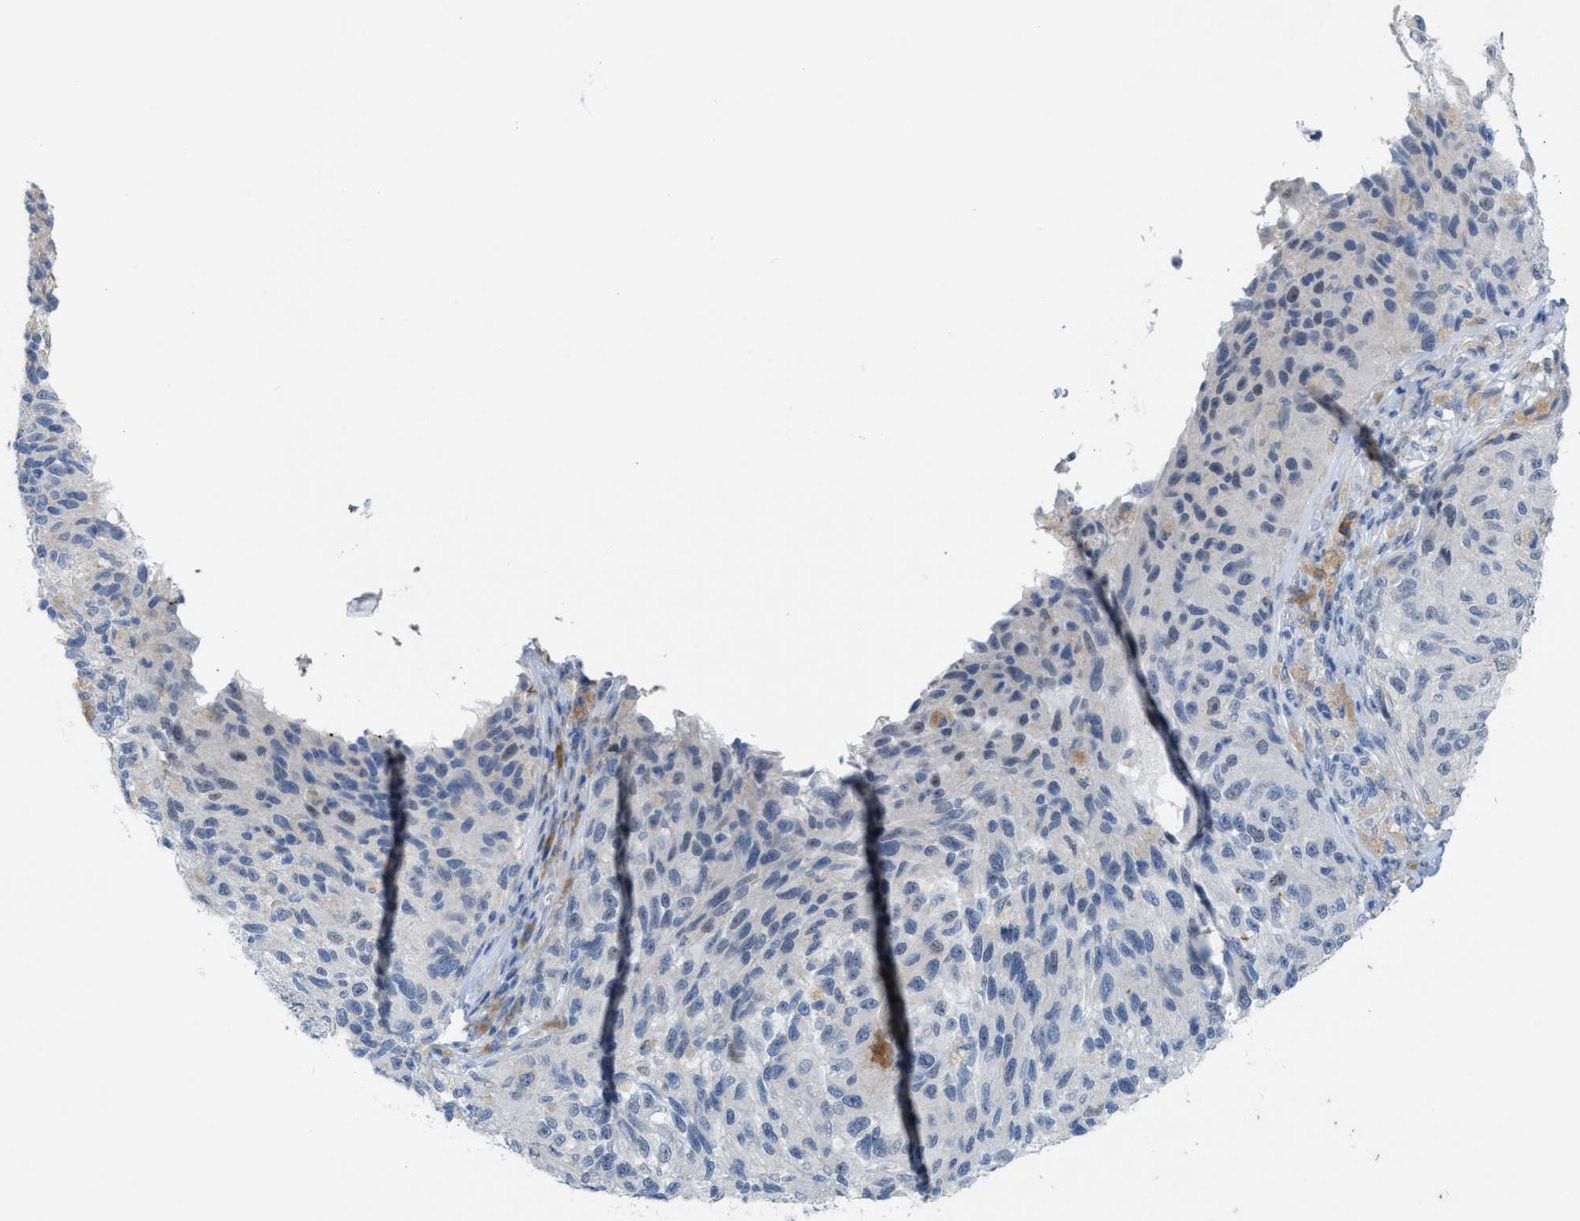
{"staining": {"intensity": "negative", "quantity": "none", "location": "none"}, "tissue": "melanoma", "cell_type": "Tumor cells", "image_type": "cancer", "snomed": [{"axis": "morphology", "description": "Malignant melanoma, NOS"}, {"axis": "topography", "description": "Skin"}], "caption": "The immunohistochemistry (IHC) photomicrograph has no significant staining in tumor cells of malignant melanoma tissue.", "gene": "KIFC3", "patient": {"sex": "female", "age": 73}}